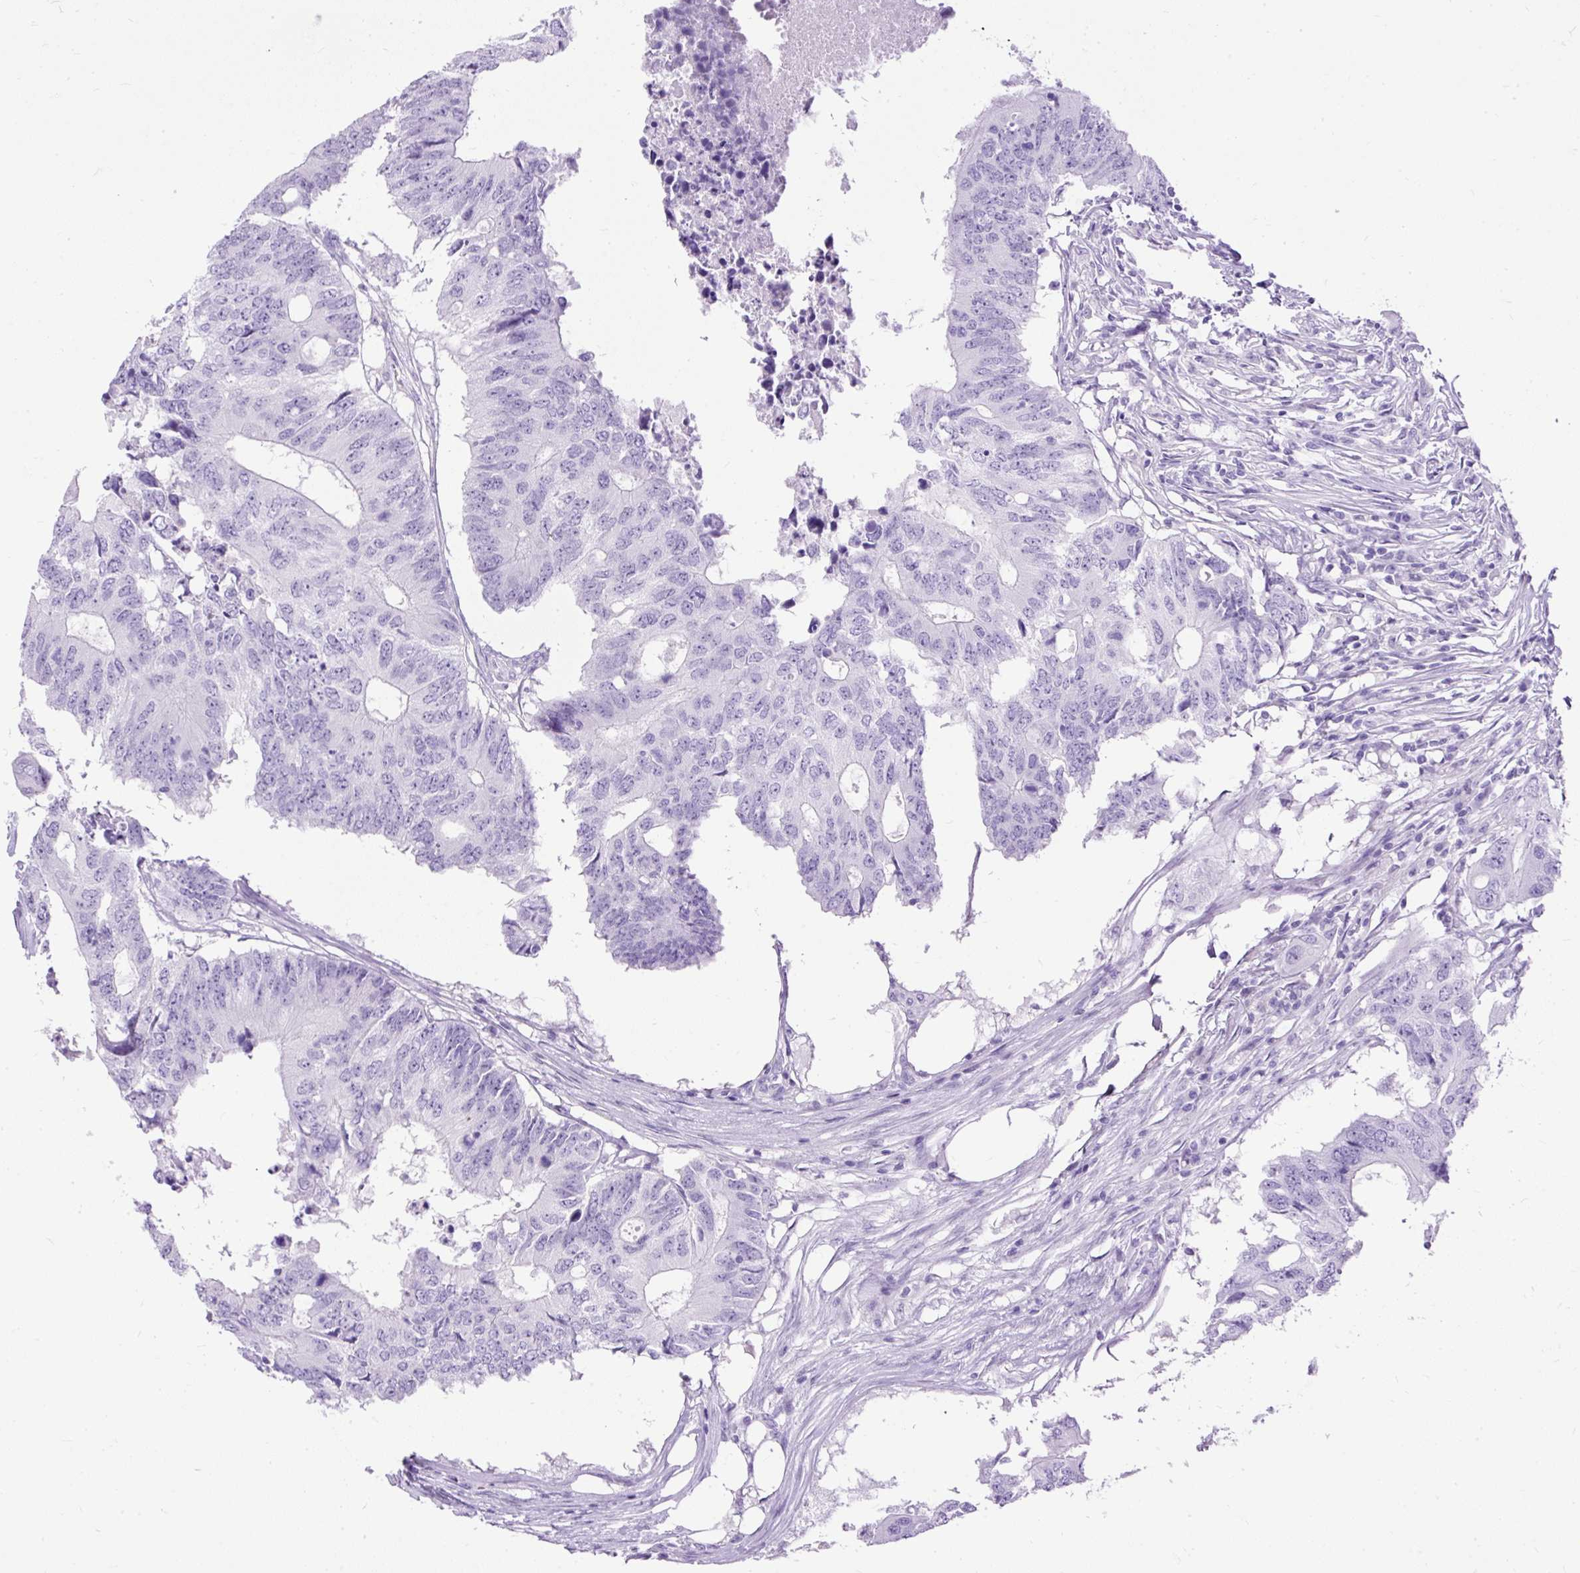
{"staining": {"intensity": "negative", "quantity": "none", "location": "none"}, "tissue": "colorectal cancer", "cell_type": "Tumor cells", "image_type": "cancer", "snomed": [{"axis": "morphology", "description": "Adenocarcinoma, NOS"}, {"axis": "topography", "description": "Colon"}], "caption": "Immunohistochemical staining of colorectal adenocarcinoma shows no significant positivity in tumor cells.", "gene": "HEY1", "patient": {"sex": "male", "age": 71}}